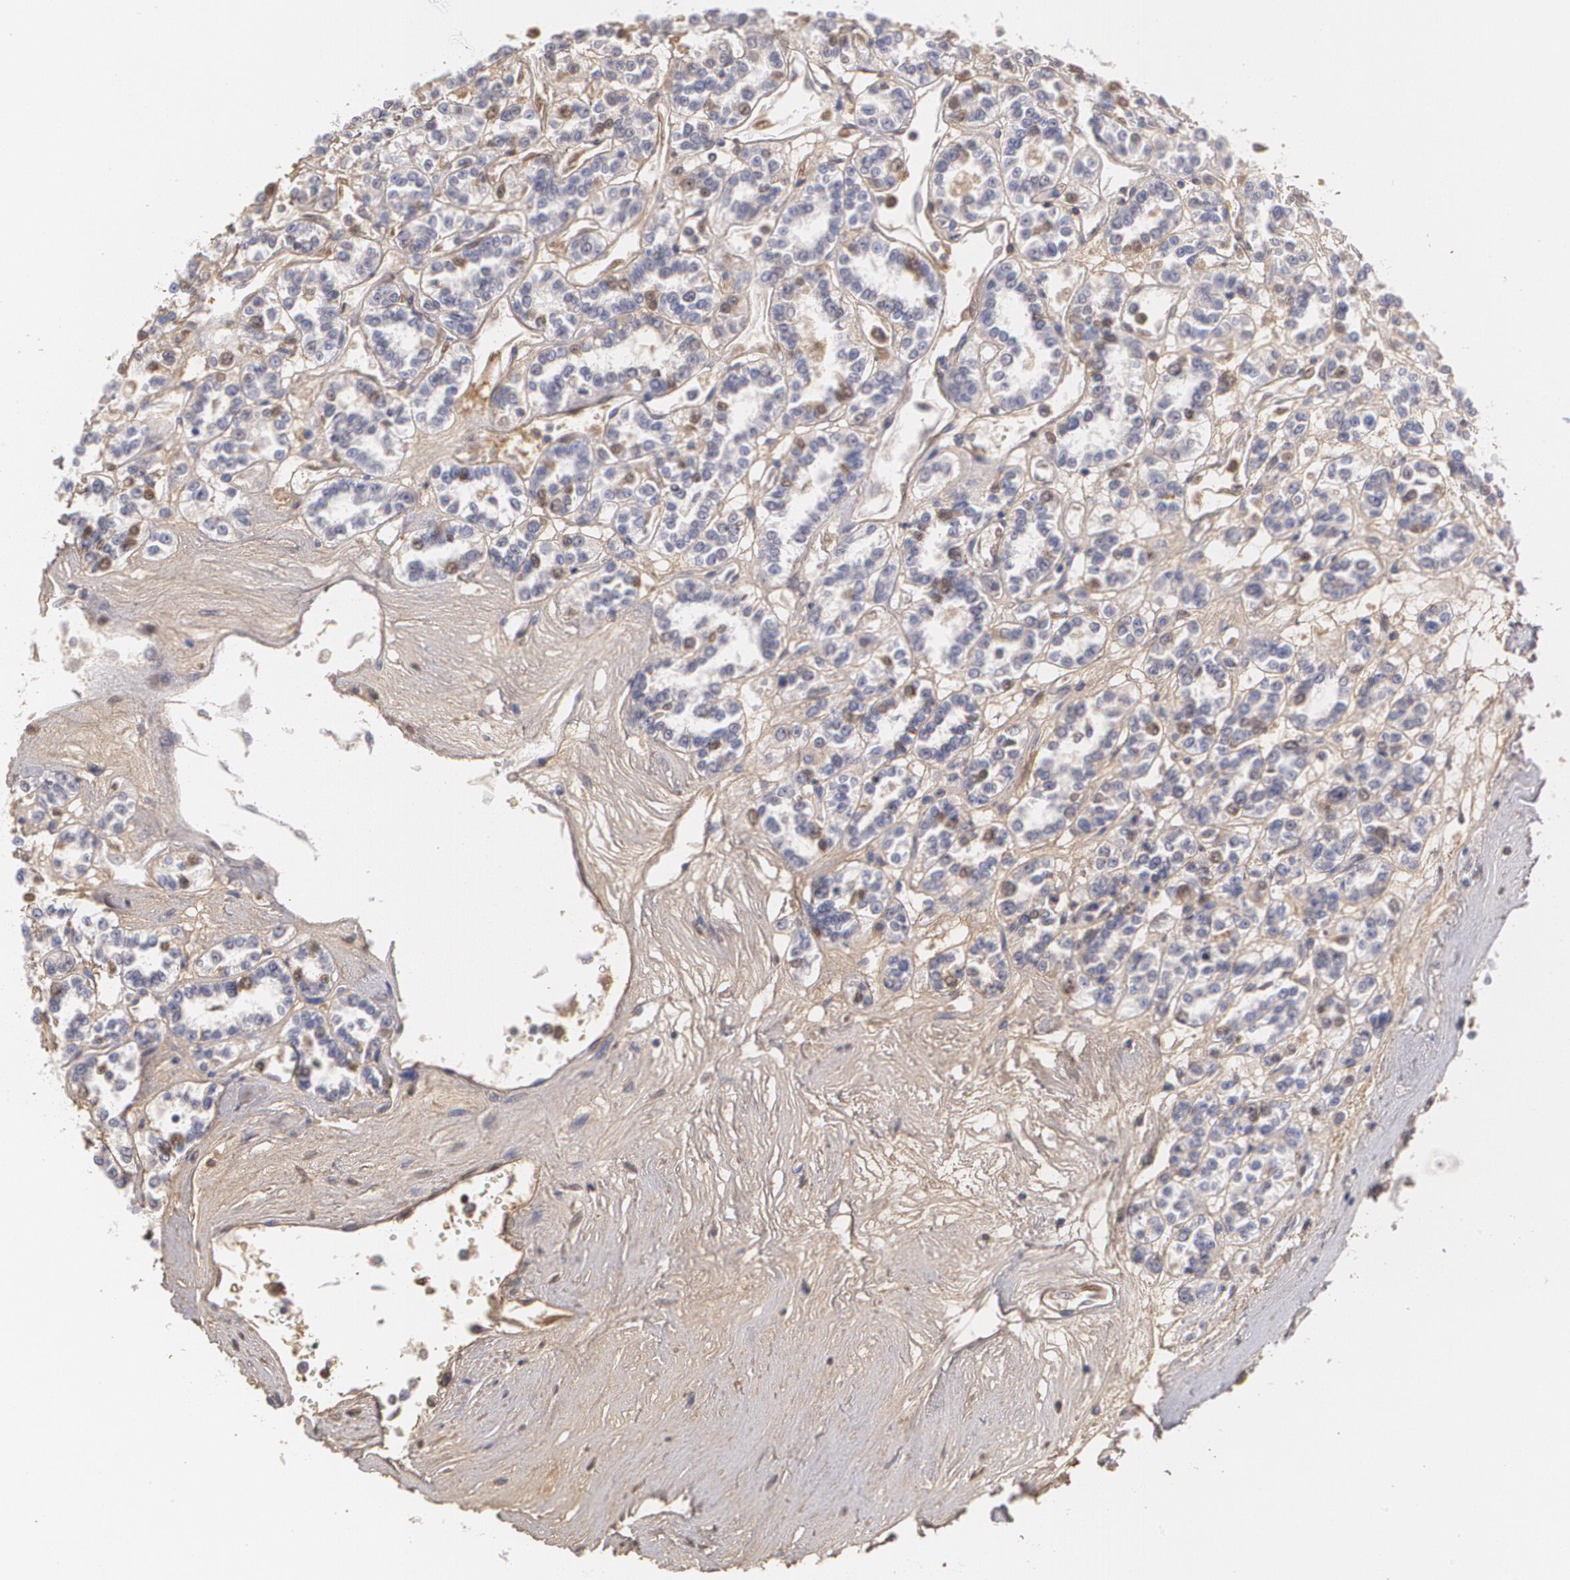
{"staining": {"intensity": "weak", "quantity": "<25%", "location": "nuclear"}, "tissue": "renal cancer", "cell_type": "Tumor cells", "image_type": "cancer", "snomed": [{"axis": "morphology", "description": "Adenocarcinoma, NOS"}, {"axis": "topography", "description": "Kidney"}], "caption": "IHC micrograph of neoplastic tissue: human renal adenocarcinoma stained with DAB displays no significant protein positivity in tumor cells.", "gene": "SERPINA1", "patient": {"sex": "female", "age": 76}}